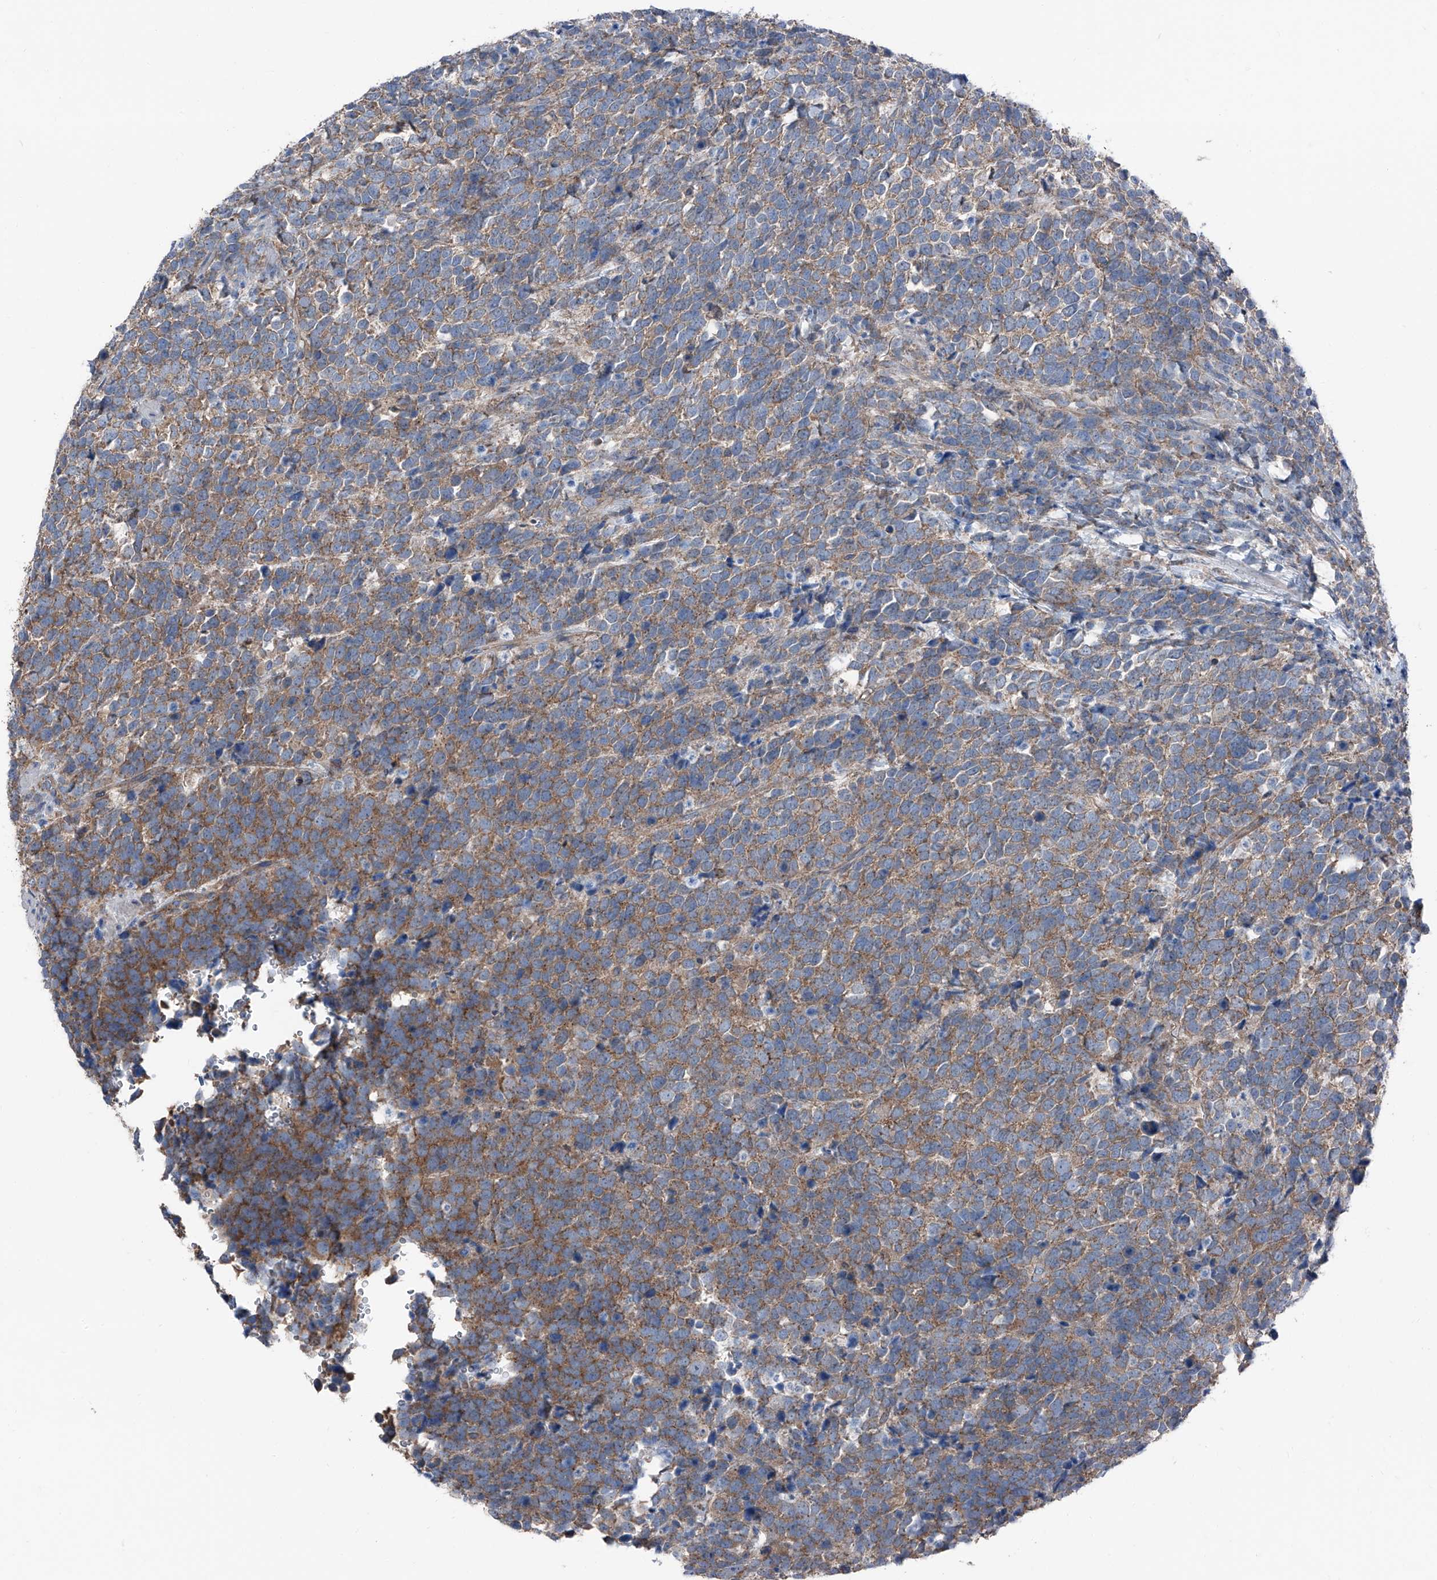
{"staining": {"intensity": "moderate", "quantity": ">75%", "location": "cytoplasmic/membranous"}, "tissue": "urothelial cancer", "cell_type": "Tumor cells", "image_type": "cancer", "snomed": [{"axis": "morphology", "description": "Urothelial carcinoma, High grade"}, {"axis": "topography", "description": "Urinary bladder"}], "caption": "High-magnification brightfield microscopy of high-grade urothelial carcinoma stained with DAB (brown) and counterstained with hematoxylin (blue). tumor cells exhibit moderate cytoplasmic/membranous staining is identified in approximately>75% of cells. The staining is performed using DAB brown chromogen to label protein expression. The nuclei are counter-stained blue using hematoxylin.", "gene": "GPR142", "patient": {"sex": "female", "age": 82}}